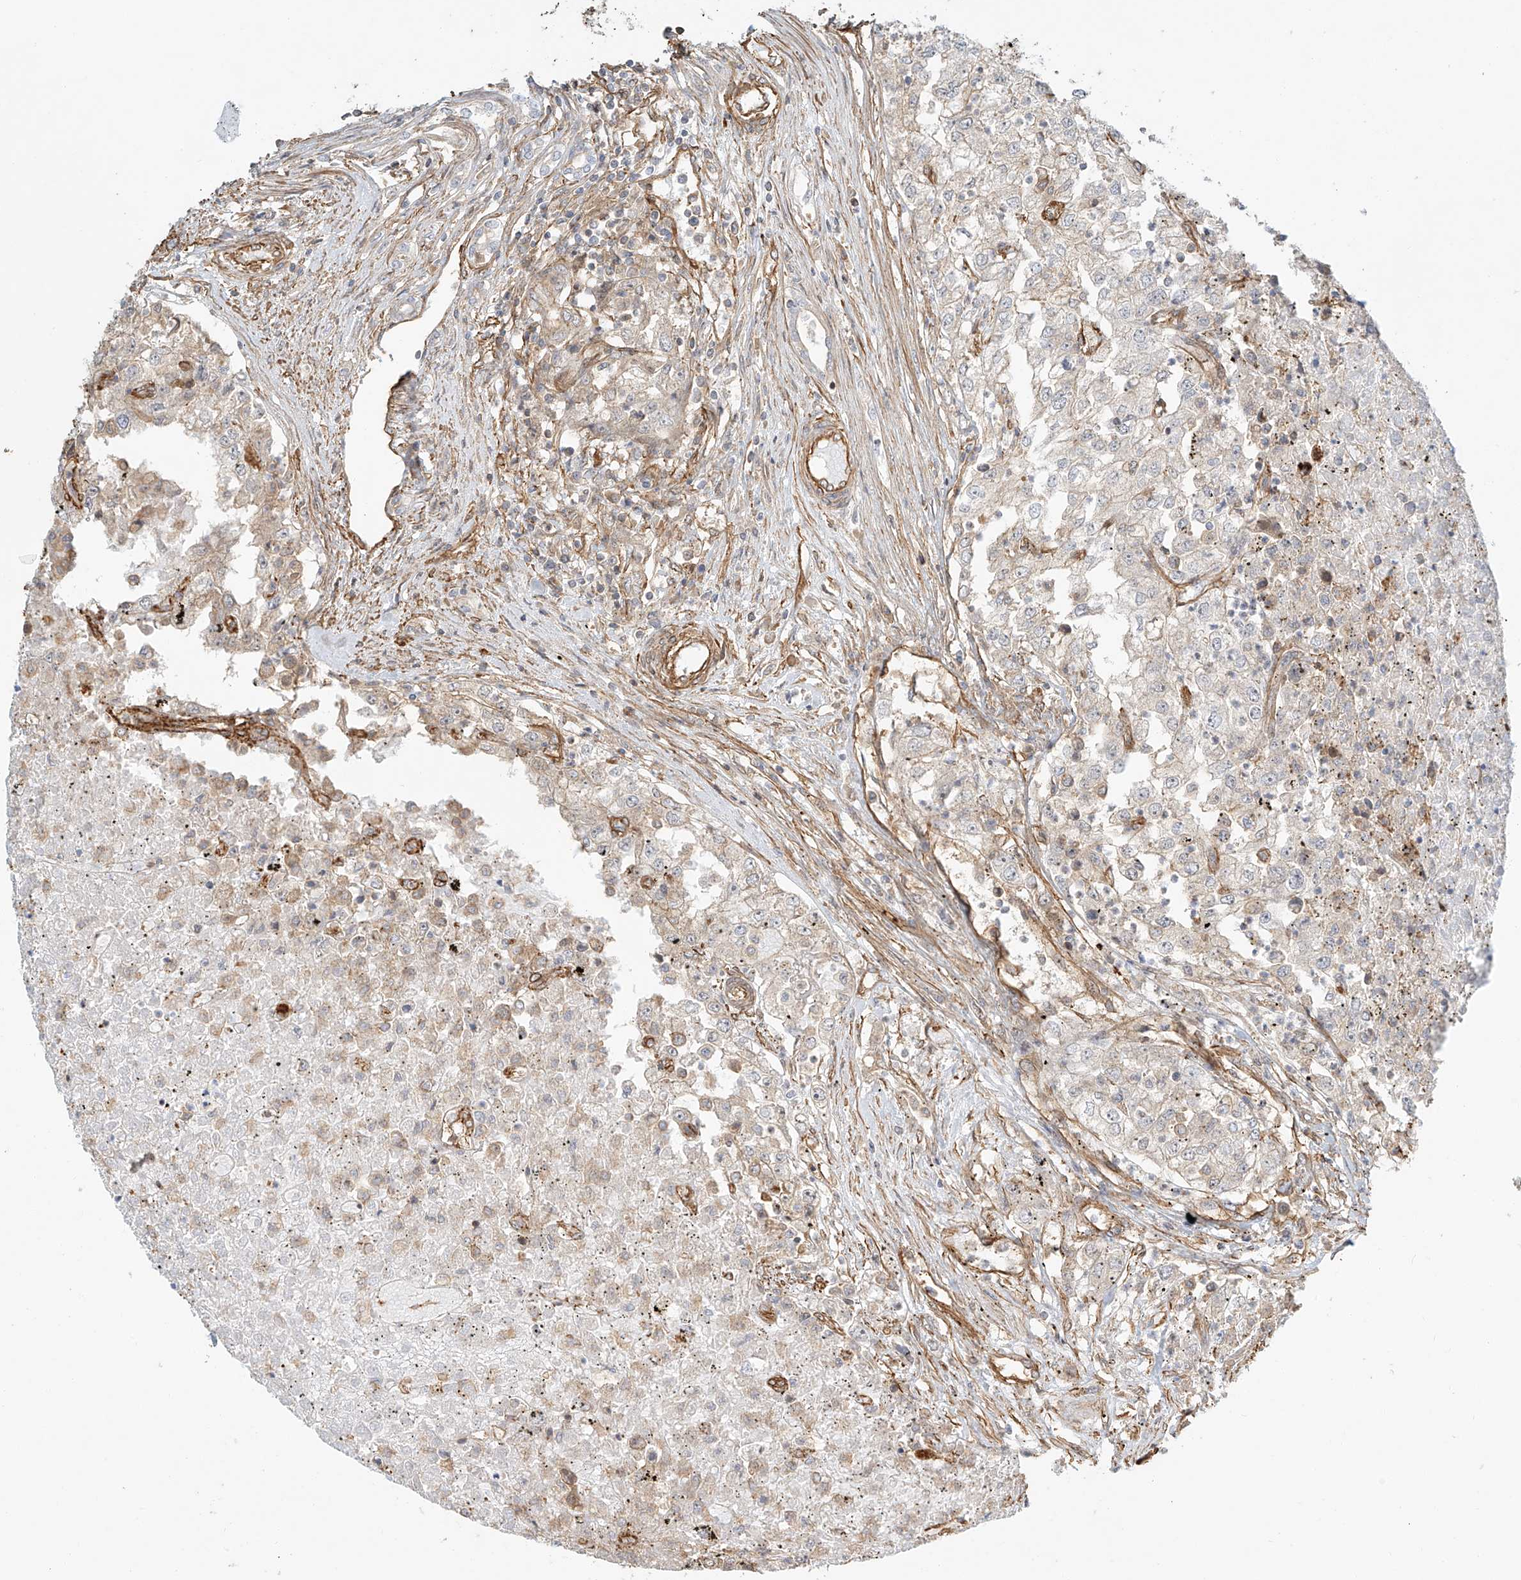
{"staining": {"intensity": "weak", "quantity": "<25%", "location": "cytoplasmic/membranous"}, "tissue": "renal cancer", "cell_type": "Tumor cells", "image_type": "cancer", "snomed": [{"axis": "morphology", "description": "Adenocarcinoma, NOS"}, {"axis": "topography", "description": "Kidney"}], "caption": "Micrograph shows no significant protein positivity in tumor cells of renal cancer. (DAB (3,3'-diaminobenzidine) immunohistochemistry (IHC) with hematoxylin counter stain).", "gene": "CSMD3", "patient": {"sex": "female", "age": 54}}